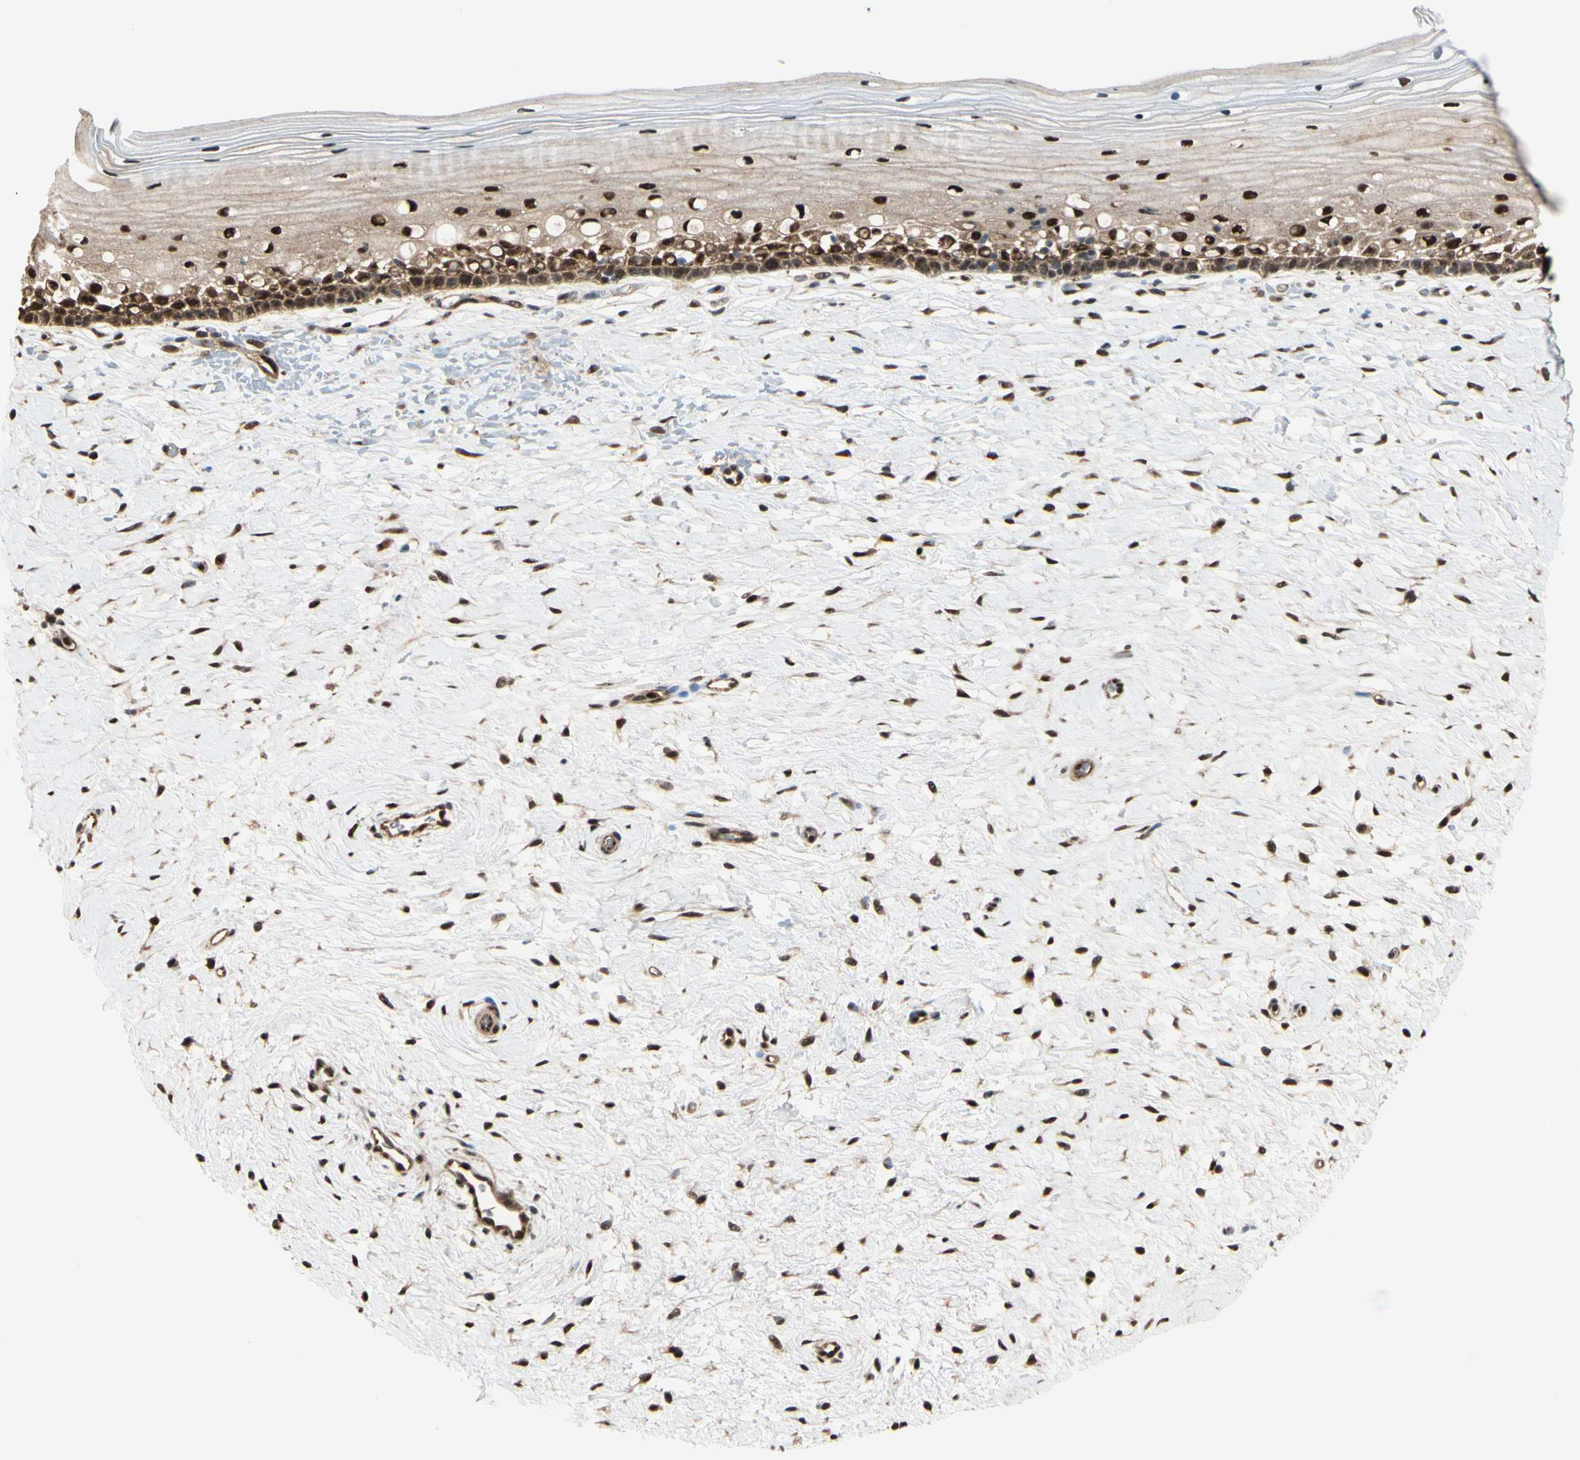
{"staining": {"intensity": "strong", "quantity": ">75%", "location": "cytoplasmic/membranous,nuclear"}, "tissue": "cervix", "cell_type": "Glandular cells", "image_type": "normal", "snomed": [{"axis": "morphology", "description": "Normal tissue, NOS"}, {"axis": "topography", "description": "Cervix"}], "caption": "A brown stain highlights strong cytoplasmic/membranous,nuclear expression of a protein in glandular cells of benign cervix. (Stains: DAB in brown, nuclei in blue, Microscopy: brightfield microscopy at high magnification).", "gene": "HSF1", "patient": {"sex": "female", "age": 39}}